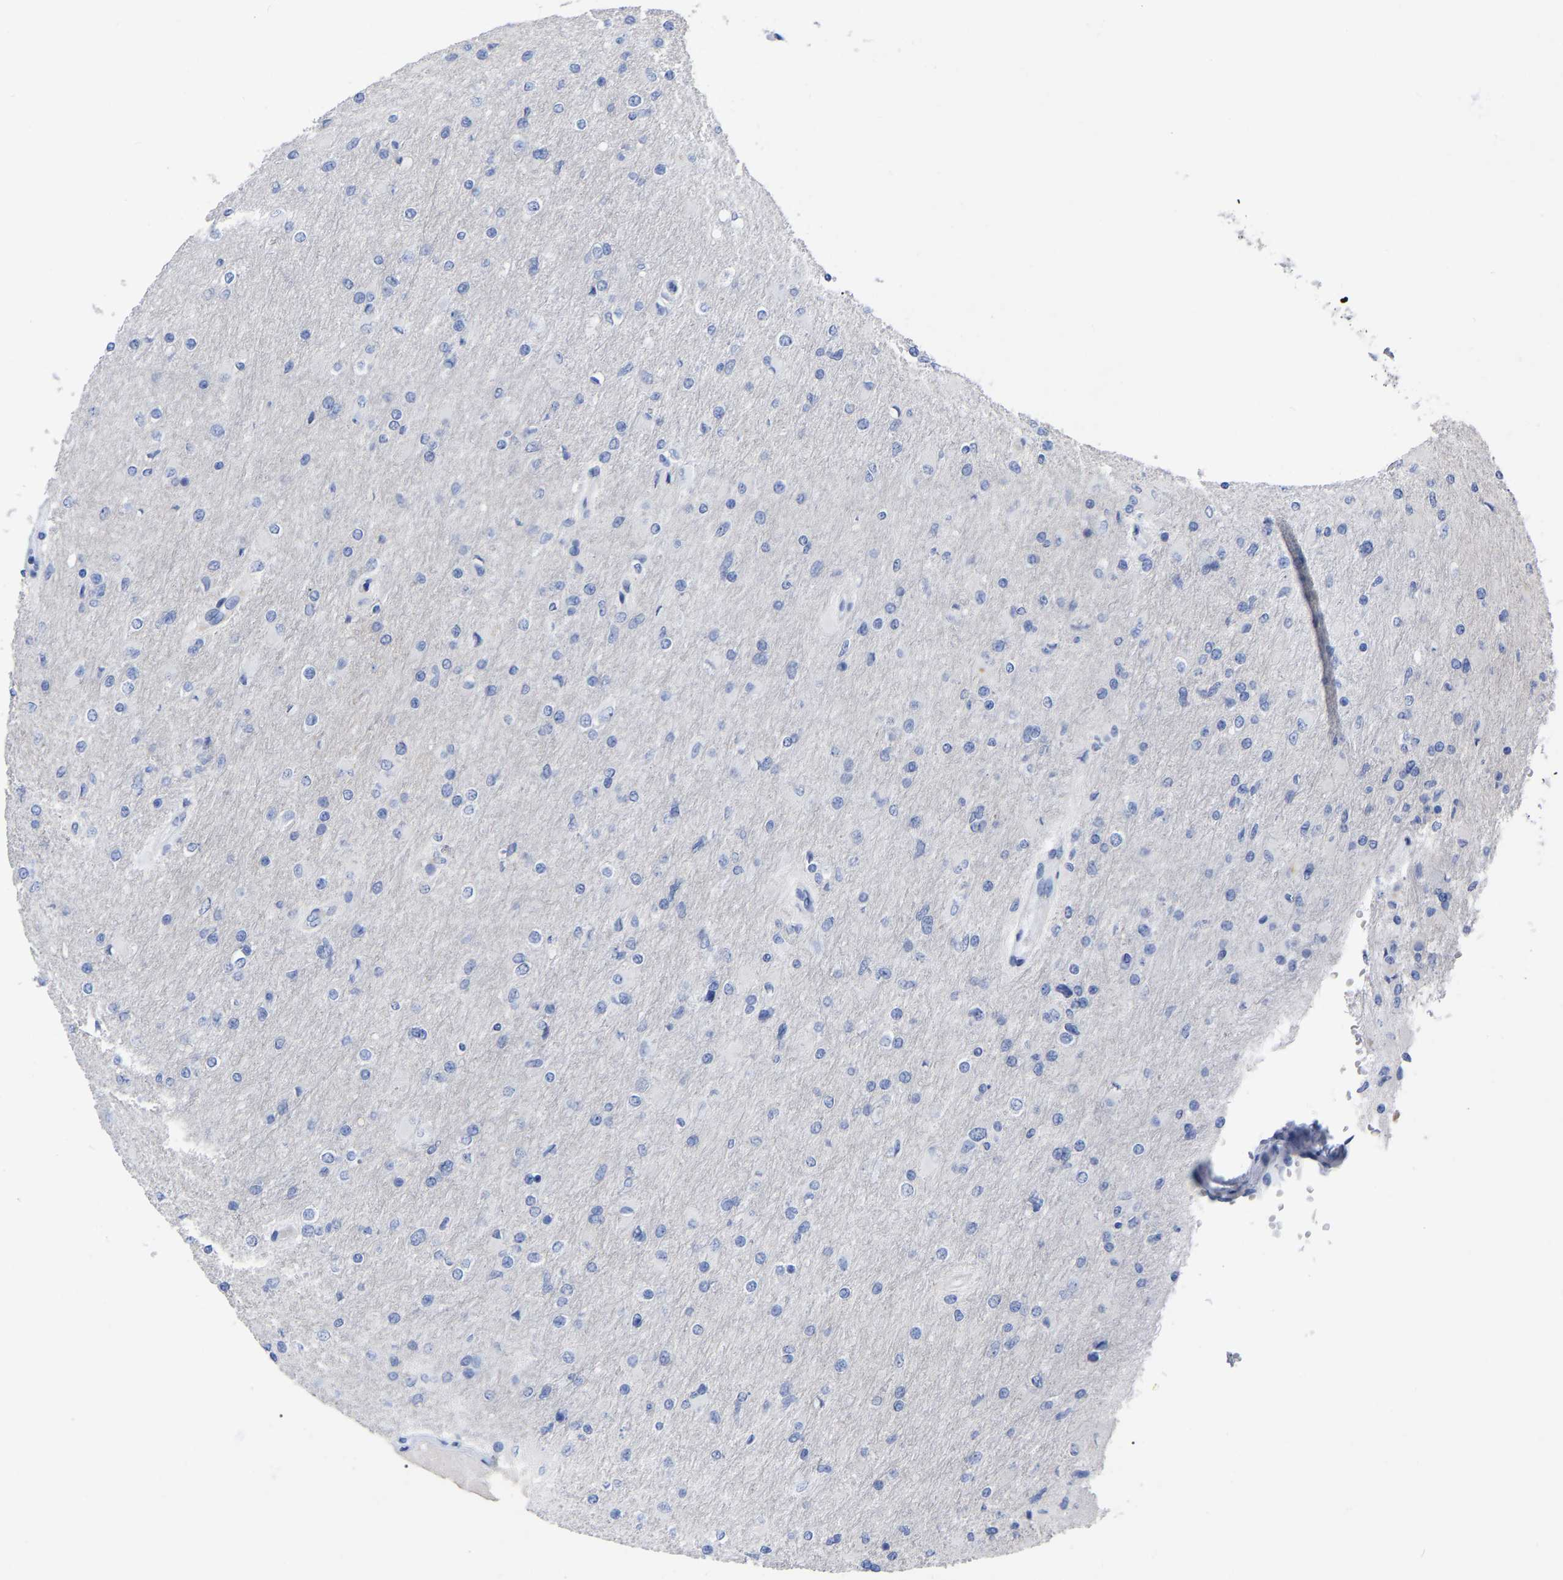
{"staining": {"intensity": "negative", "quantity": "none", "location": "none"}, "tissue": "glioma", "cell_type": "Tumor cells", "image_type": "cancer", "snomed": [{"axis": "morphology", "description": "Glioma, malignant, High grade"}, {"axis": "topography", "description": "Cerebral cortex"}], "caption": "A micrograph of glioma stained for a protein shows no brown staining in tumor cells.", "gene": "HAPLN1", "patient": {"sex": "female", "age": 36}}